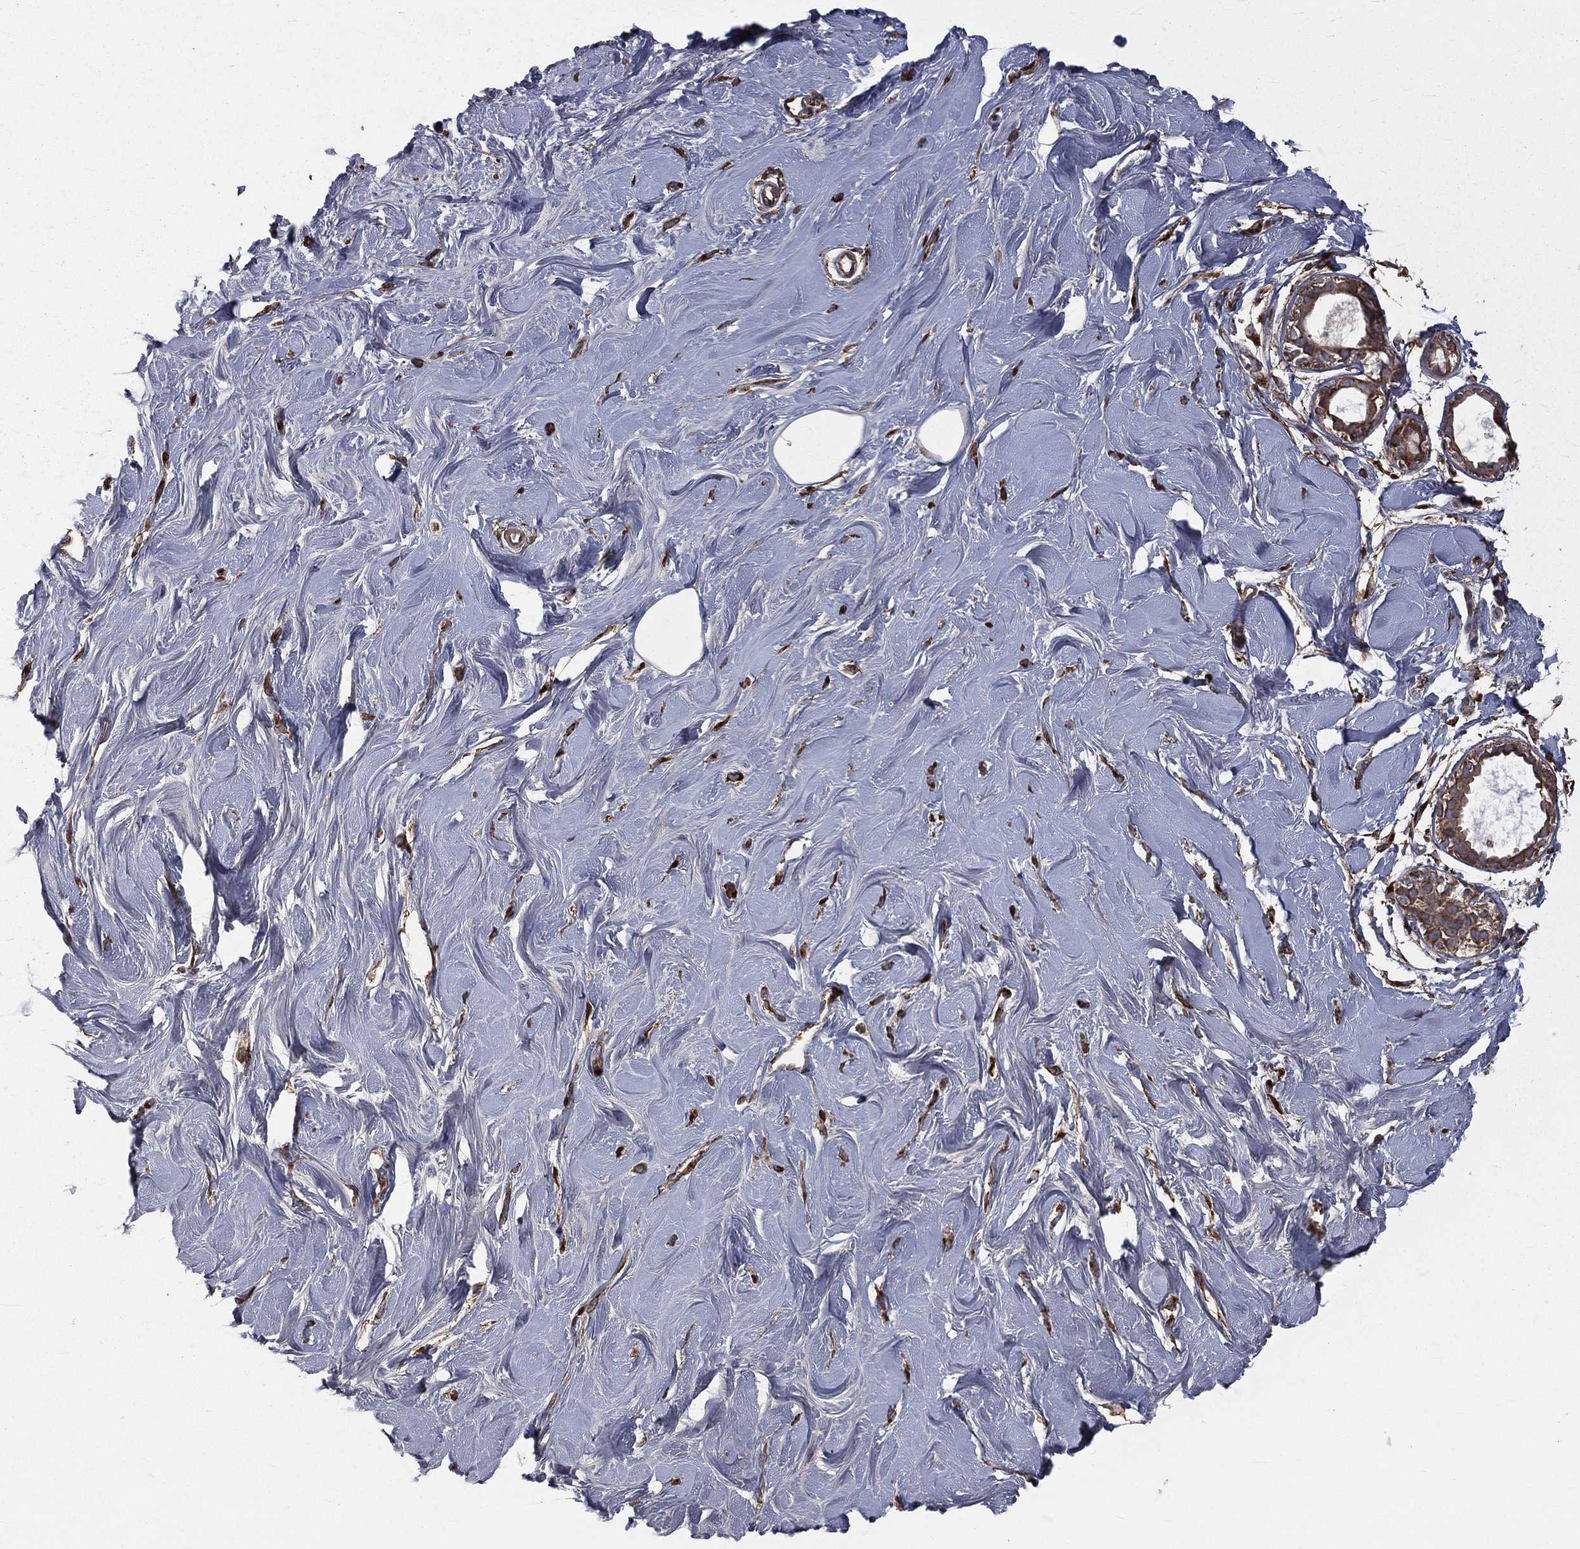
{"staining": {"intensity": "negative", "quantity": "none", "location": "none"}, "tissue": "soft tissue", "cell_type": "Fibroblasts", "image_type": "normal", "snomed": [{"axis": "morphology", "description": "Normal tissue, NOS"}, {"axis": "topography", "description": "Breast"}], "caption": "A histopathology image of human soft tissue is negative for staining in fibroblasts. (Stains: DAB (3,3'-diaminobenzidine) IHC with hematoxylin counter stain, Microscopy: brightfield microscopy at high magnification).", "gene": "OLFML1", "patient": {"sex": "female", "age": 49}}